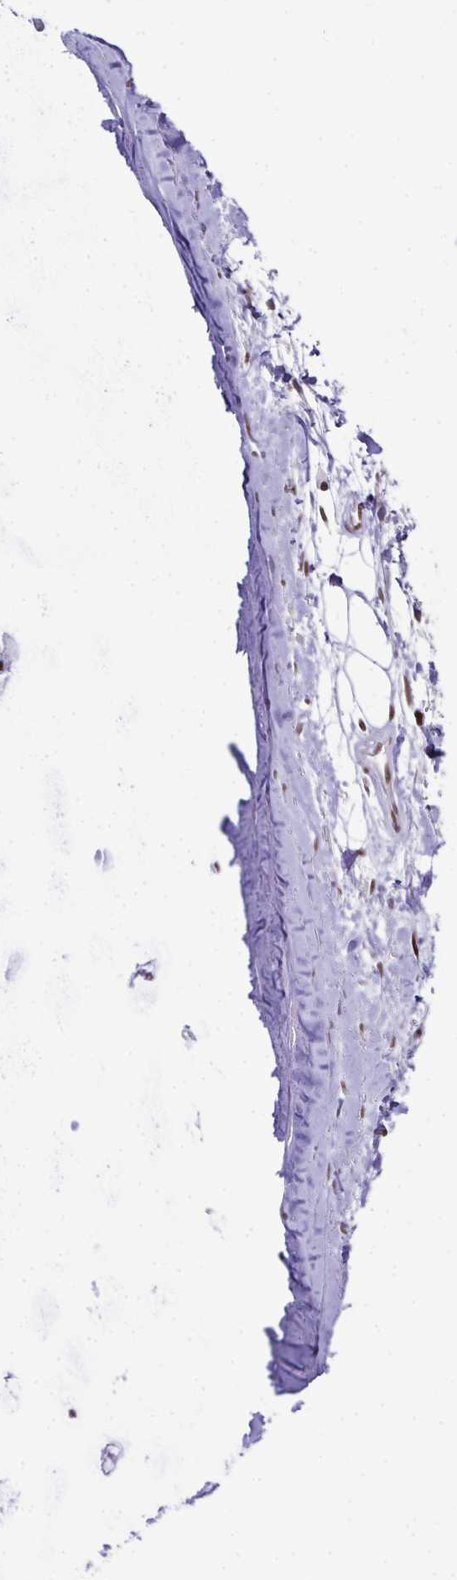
{"staining": {"intensity": "negative", "quantity": "none", "location": "none"}, "tissue": "adipose tissue", "cell_type": "Adipocytes", "image_type": "normal", "snomed": [{"axis": "morphology", "description": "Normal tissue, NOS"}, {"axis": "morphology", "description": "Squamous cell carcinoma, NOS"}, {"axis": "topography", "description": "Cartilage tissue"}, {"axis": "topography", "description": "Bronchus"}, {"axis": "topography", "description": "Lung"}], "caption": "Protein analysis of benign adipose tissue displays no significant expression in adipocytes.", "gene": "RB1", "patient": {"sex": "male", "age": 66}}